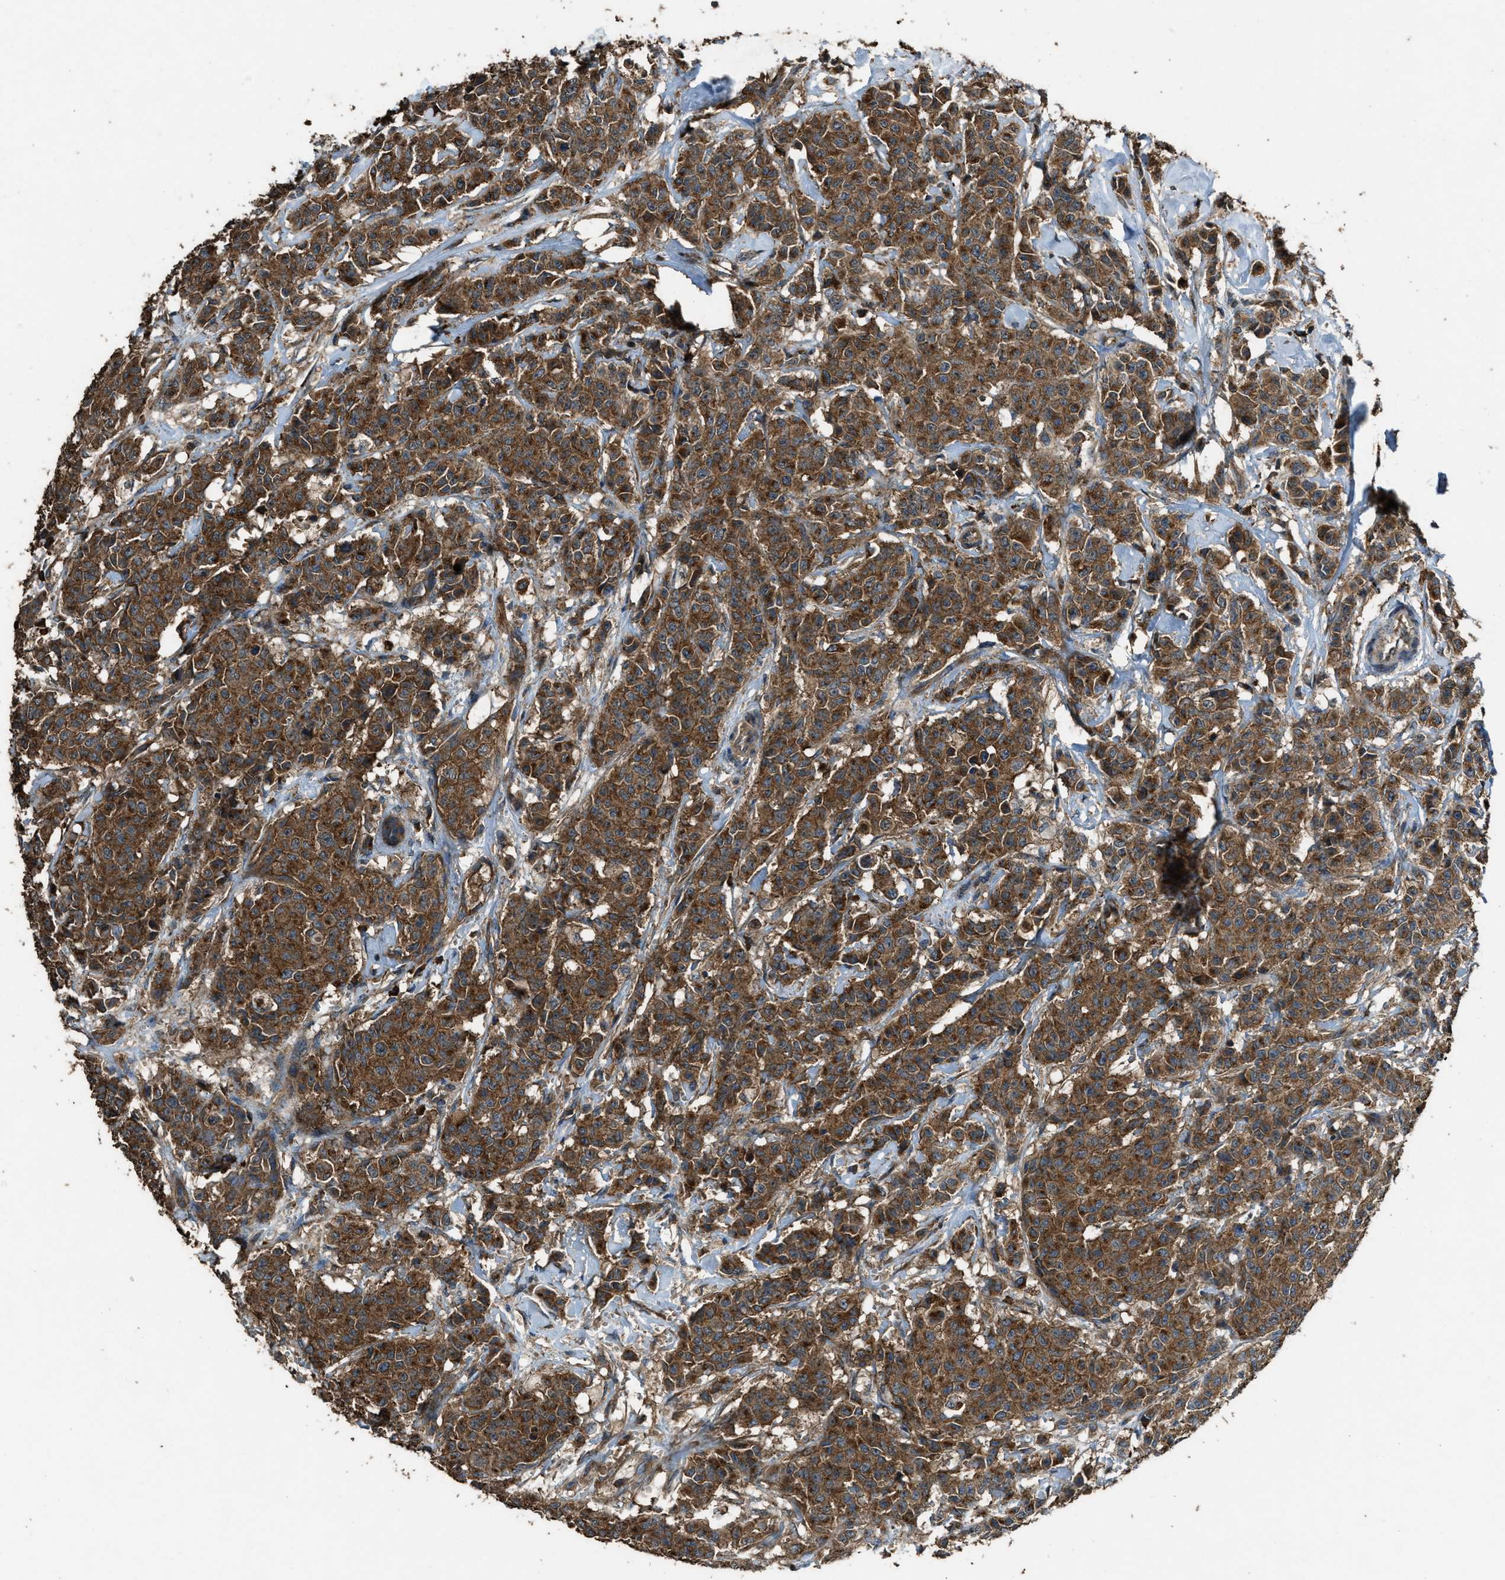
{"staining": {"intensity": "strong", "quantity": ">75%", "location": "cytoplasmic/membranous"}, "tissue": "breast cancer", "cell_type": "Tumor cells", "image_type": "cancer", "snomed": [{"axis": "morphology", "description": "Normal tissue, NOS"}, {"axis": "morphology", "description": "Duct carcinoma"}, {"axis": "topography", "description": "Breast"}], "caption": "Breast infiltrating ductal carcinoma stained with a brown dye demonstrates strong cytoplasmic/membranous positive positivity in about >75% of tumor cells.", "gene": "MAP3K8", "patient": {"sex": "female", "age": 40}}